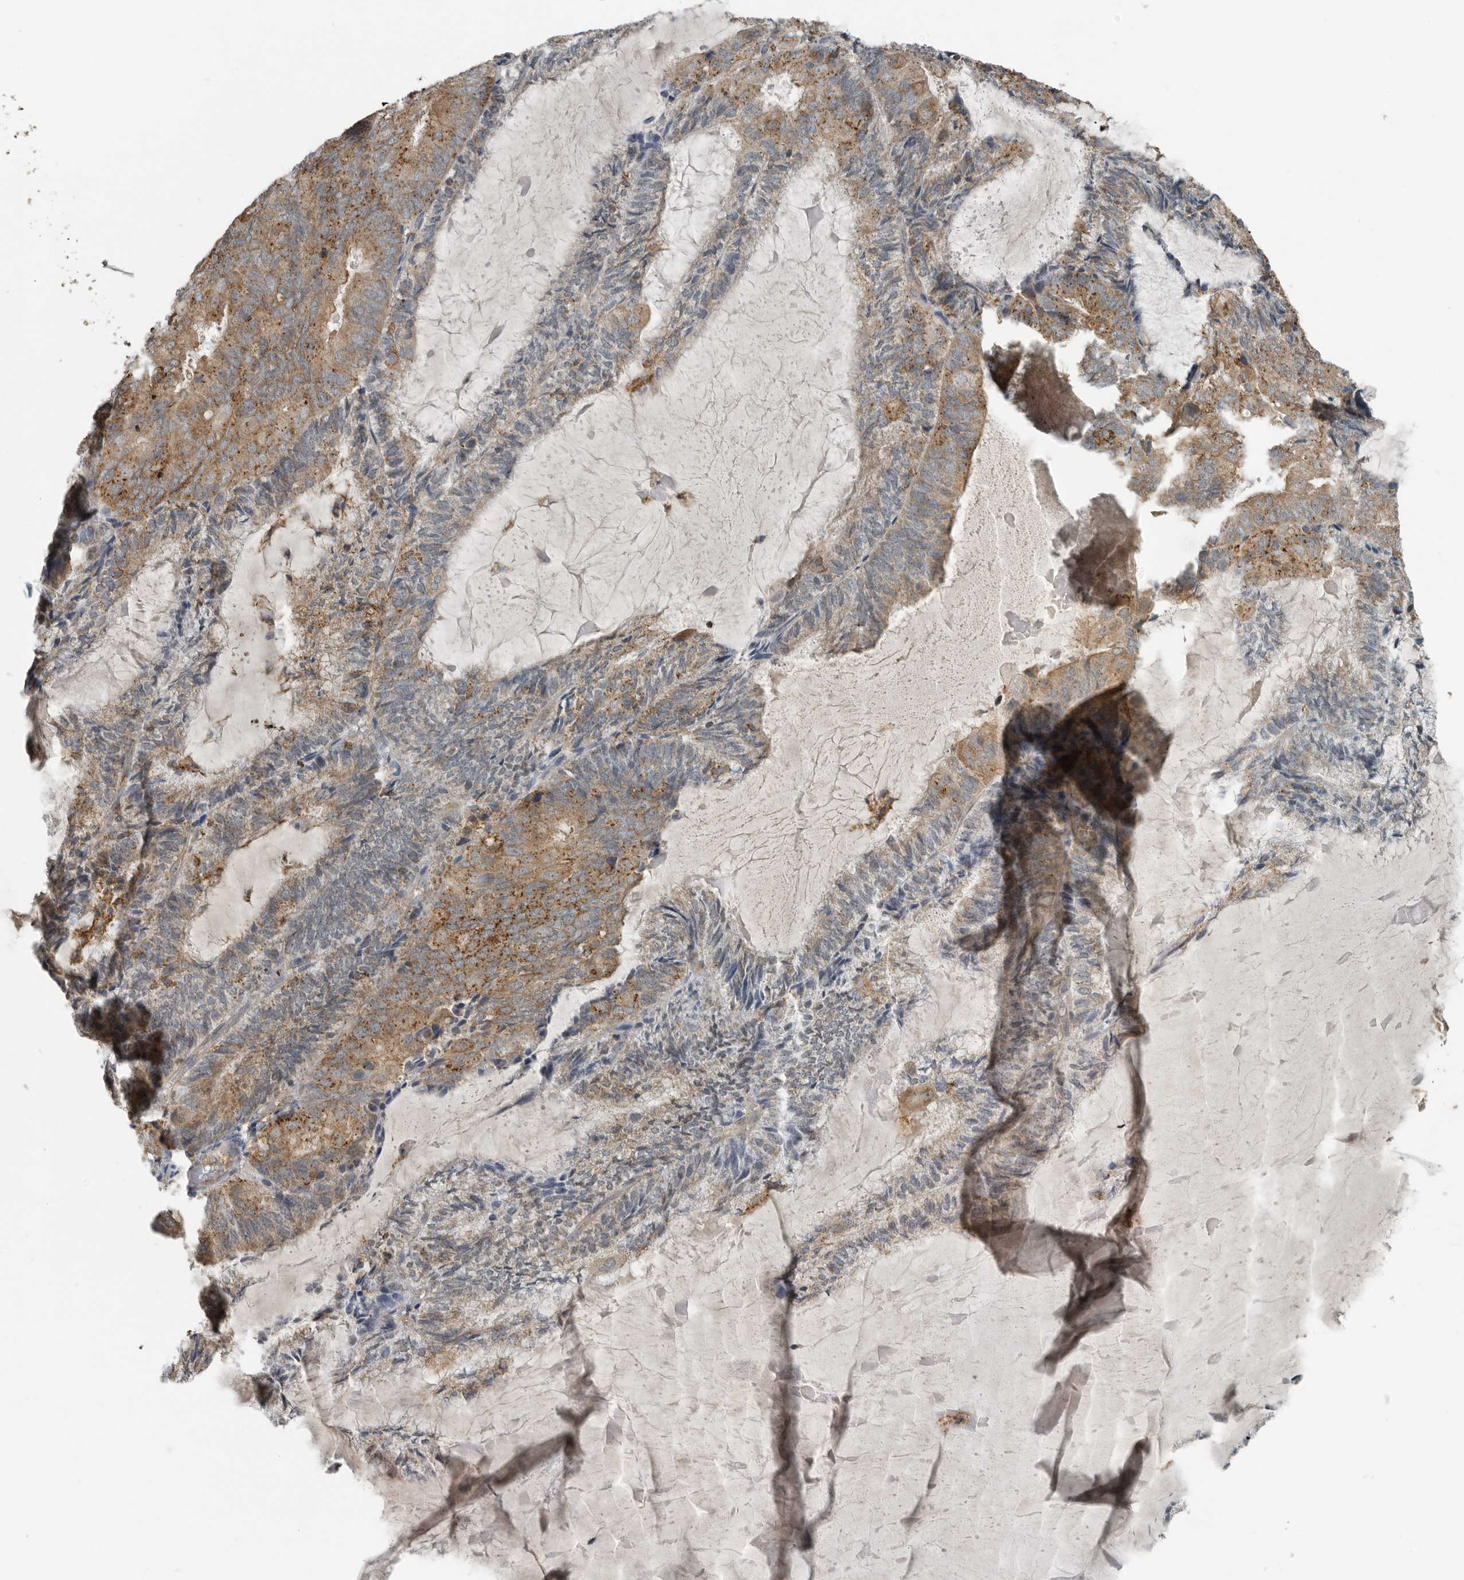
{"staining": {"intensity": "moderate", "quantity": ">75%", "location": "cytoplasmic/membranous"}, "tissue": "endometrial cancer", "cell_type": "Tumor cells", "image_type": "cancer", "snomed": [{"axis": "morphology", "description": "Adenocarcinoma, NOS"}, {"axis": "topography", "description": "Endometrium"}], "caption": "Immunohistochemical staining of human adenocarcinoma (endometrial) shows medium levels of moderate cytoplasmic/membranous protein expression in about >75% of tumor cells. (DAB IHC with brightfield microscopy, high magnification).", "gene": "AFAP1", "patient": {"sex": "female", "age": 81}}